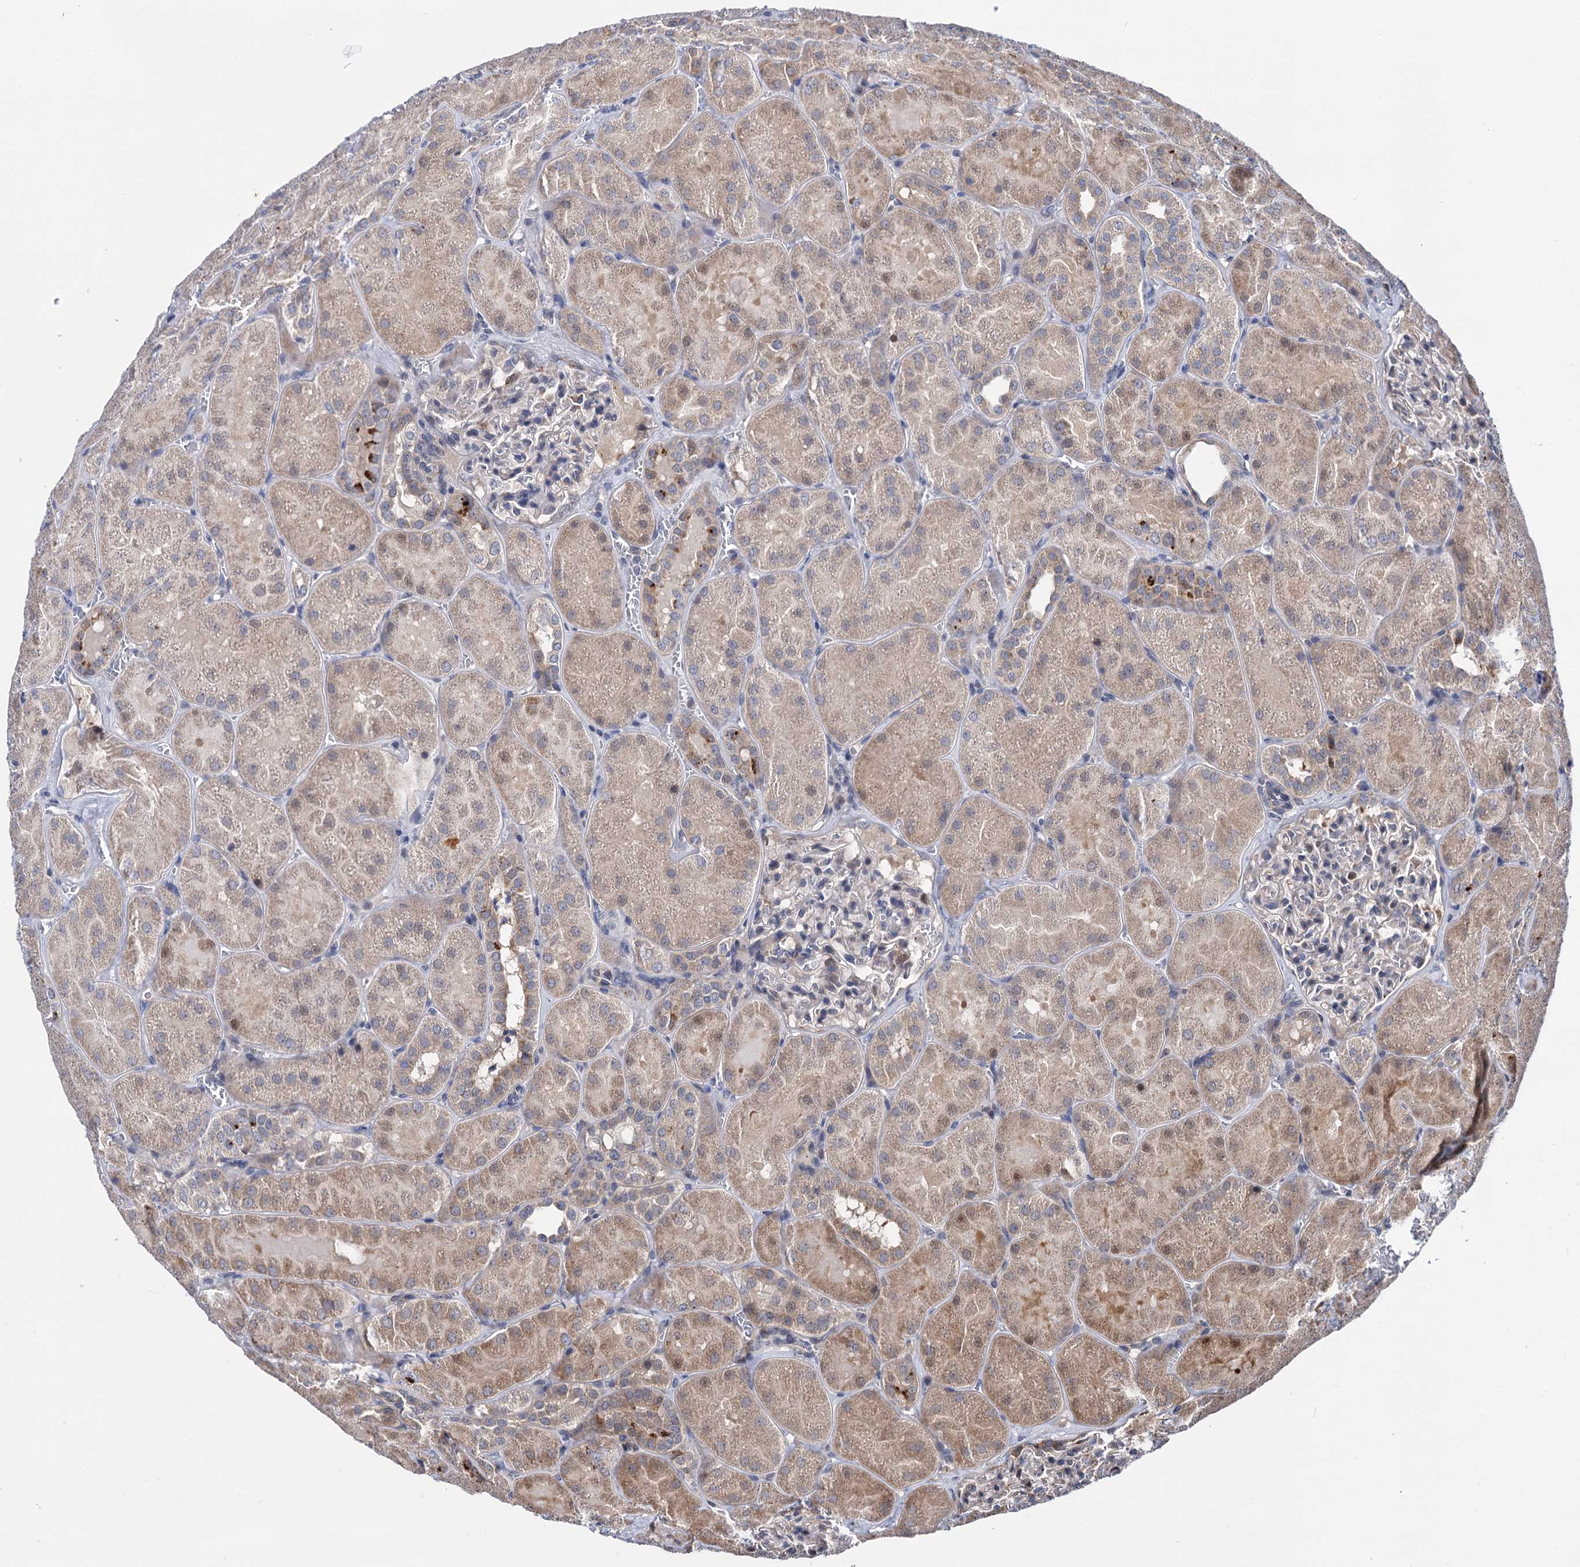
{"staining": {"intensity": "weak", "quantity": "<25%", "location": "cytoplasmic/membranous"}, "tissue": "kidney", "cell_type": "Cells in glomeruli", "image_type": "normal", "snomed": [{"axis": "morphology", "description": "Normal tissue, NOS"}, {"axis": "topography", "description": "Kidney"}], "caption": "Protein analysis of benign kidney exhibits no significant staining in cells in glomeruli.", "gene": "UBR1", "patient": {"sex": "male", "age": 28}}